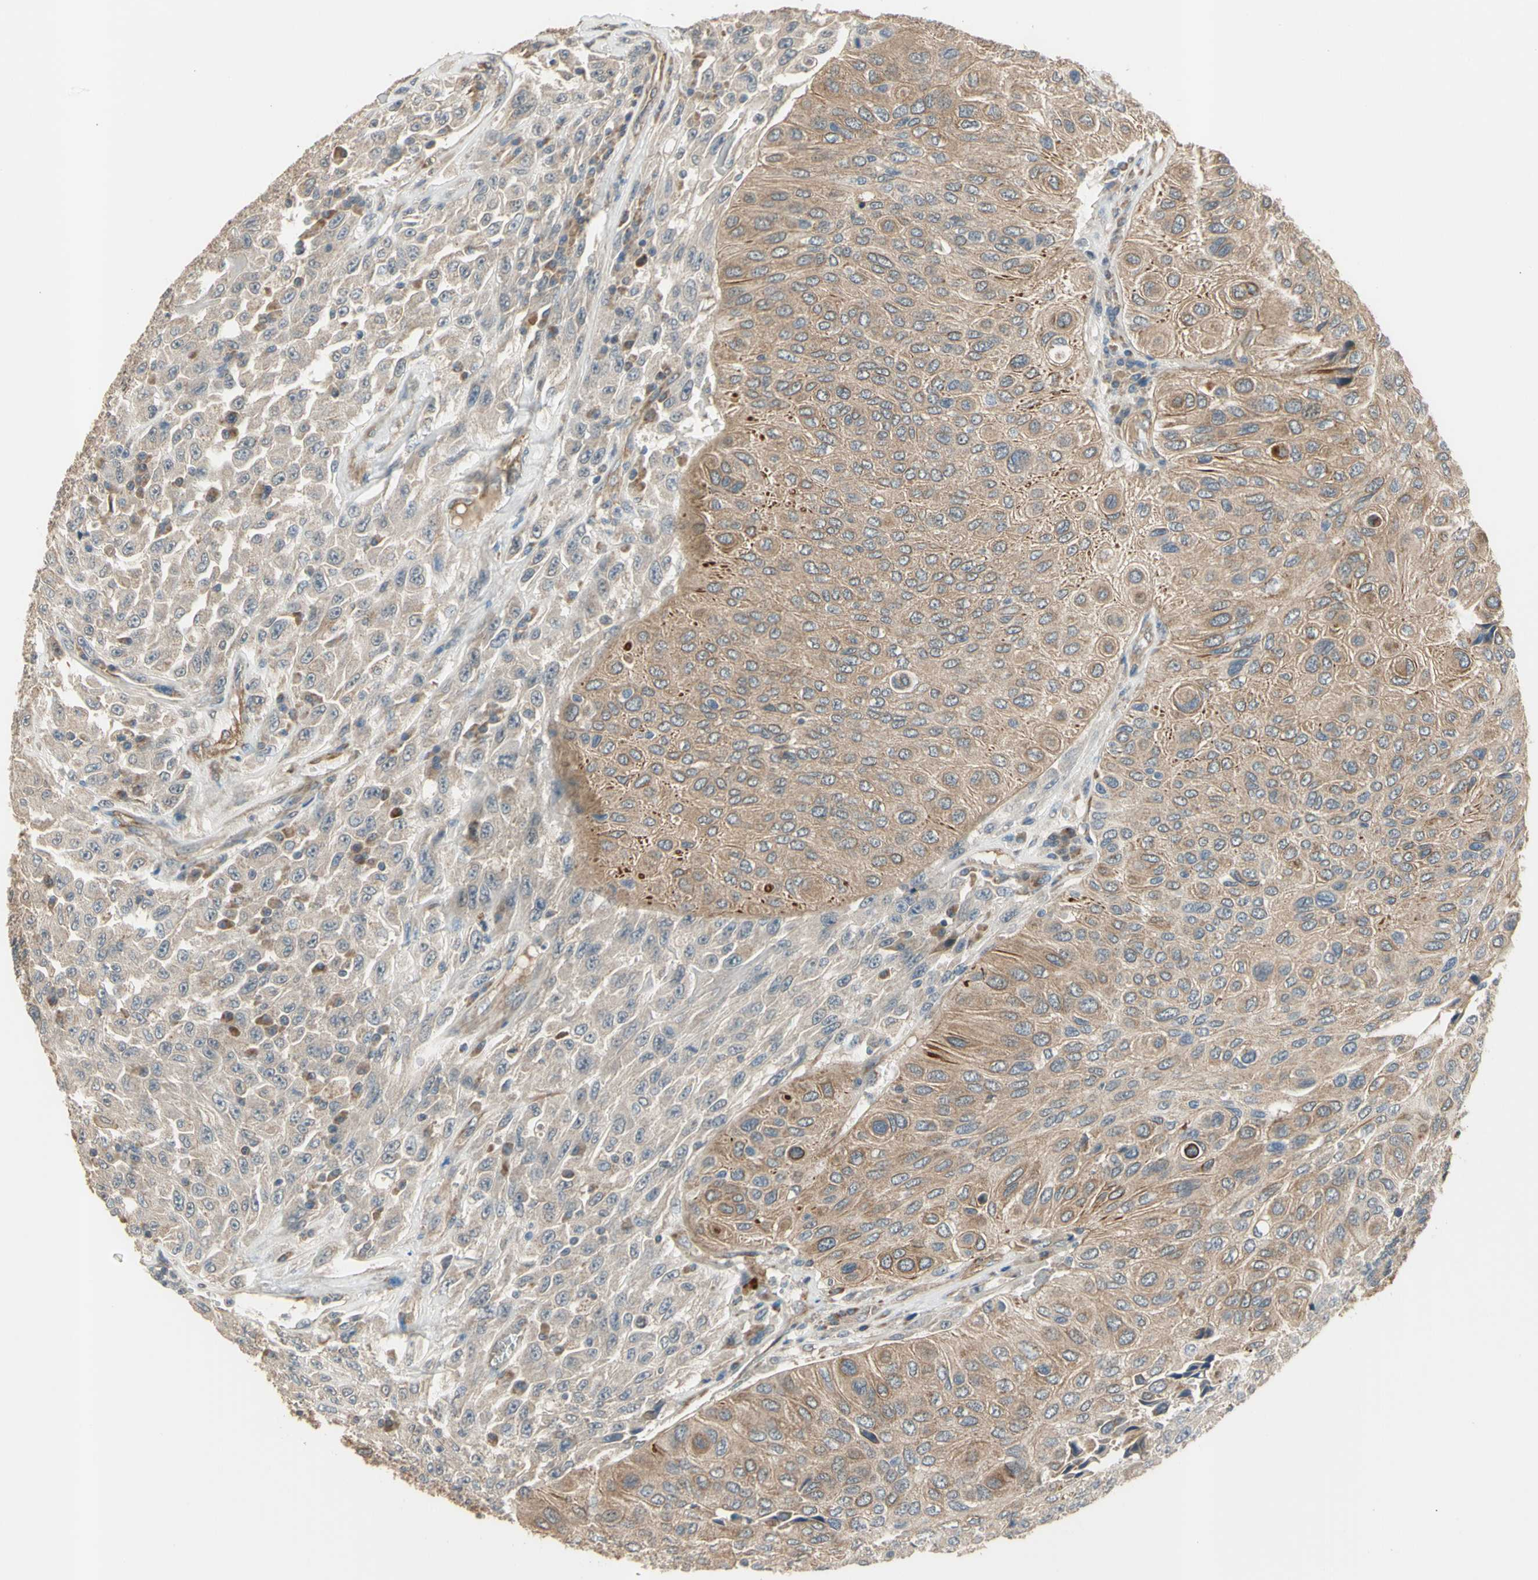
{"staining": {"intensity": "moderate", "quantity": ">75%", "location": "cytoplasmic/membranous"}, "tissue": "urothelial cancer", "cell_type": "Tumor cells", "image_type": "cancer", "snomed": [{"axis": "morphology", "description": "Urothelial carcinoma, High grade"}, {"axis": "topography", "description": "Urinary bladder"}], "caption": "Urothelial carcinoma (high-grade) stained with DAB (3,3'-diaminobenzidine) immunohistochemistry (IHC) shows medium levels of moderate cytoplasmic/membranous positivity in about >75% of tumor cells. The protein of interest is shown in brown color, while the nuclei are stained blue.", "gene": "EFNB2", "patient": {"sex": "male", "age": 66}}